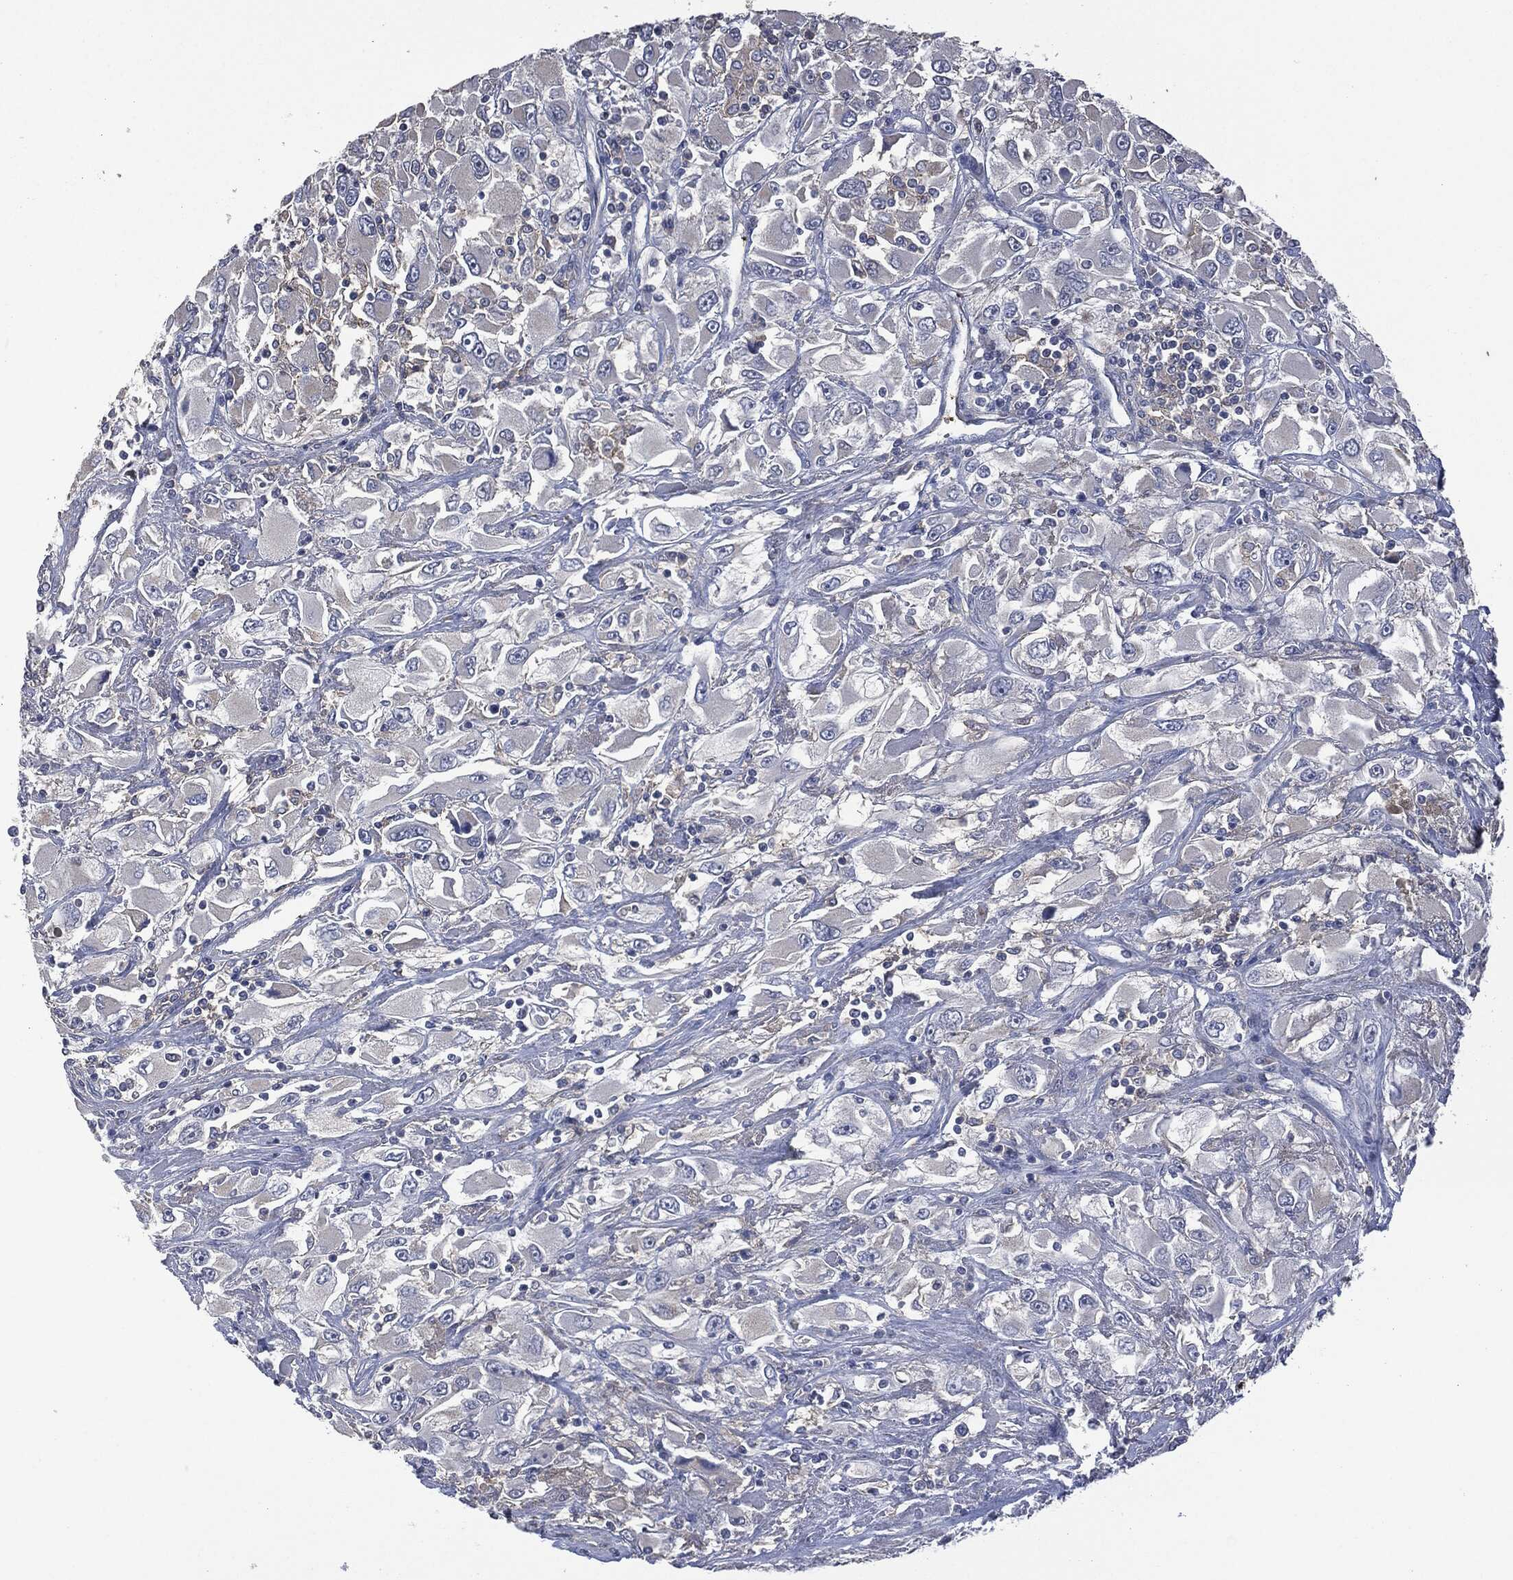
{"staining": {"intensity": "negative", "quantity": "none", "location": "none"}, "tissue": "renal cancer", "cell_type": "Tumor cells", "image_type": "cancer", "snomed": [{"axis": "morphology", "description": "Adenocarcinoma, NOS"}, {"axis": "topography", "description": "Kidney"}], "caption": "Immunohistochemistry (IHC) histopathology image of neoplastic tissue: adenocarcinoma (renal) stained with DAB (3,3'-diaminobenzidine) displays no significant protein staining in tumor cells.", "gene": "CD33", "patient": {"sex": "female", "age": 52}}